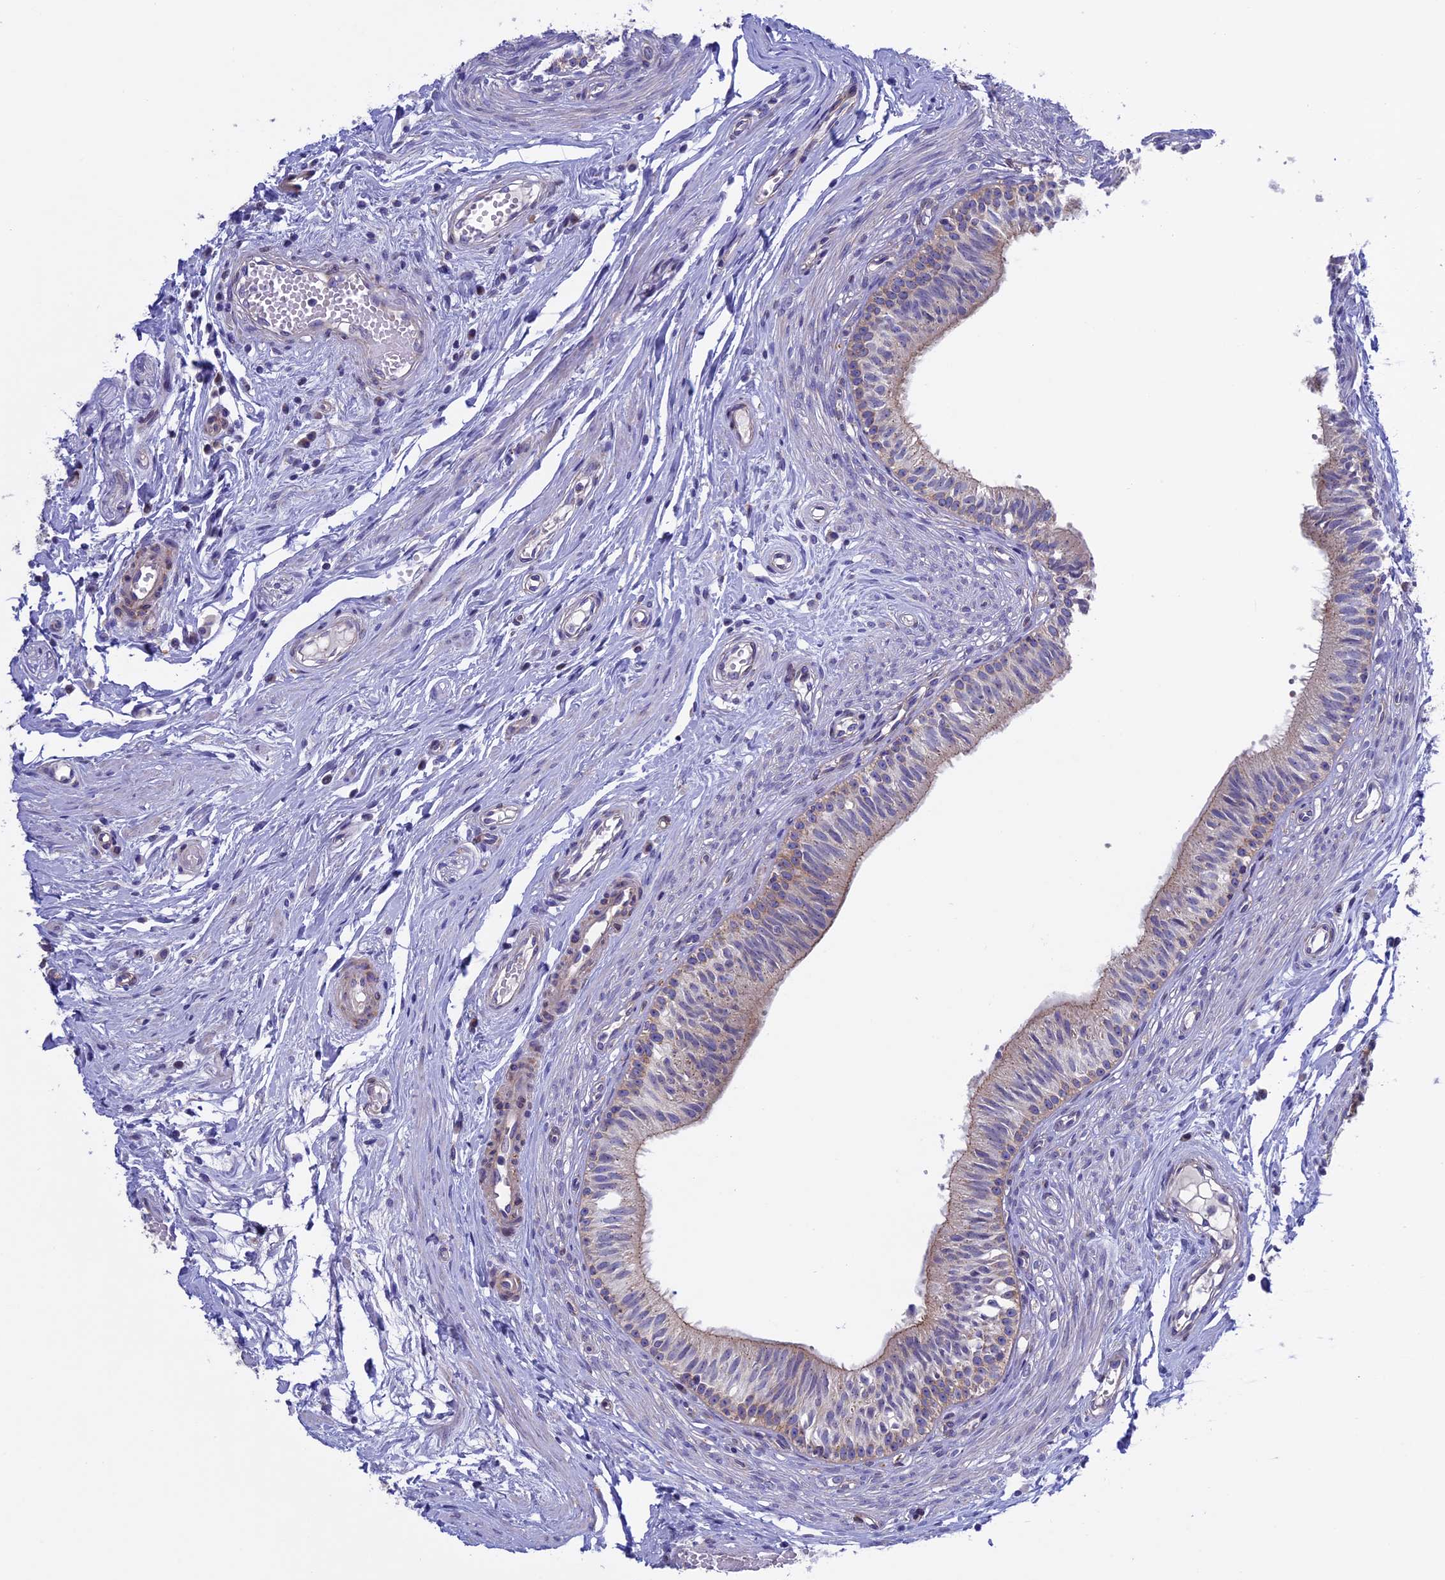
{"staining": {"intensity": "weak", "quantity": "25%-75%", "location": "cytoplasmic/membranous"}, "tissue": "epididymis", "cell_type": "Glandular cells", "image_type": "normal", "snomed": [{"axis": "morphology", "description": "Normal tissue, NOS"}, {"axis": "topography", "description": "Epididymis, spermatic cord, NOS"}], "caption": "A histopathology image showing weak cytoplasmic/membranous staining in approximately 25%-75% of glandular cells in benign epididymis, as visualized by brown immunohistochemical staining.", "gene": "ETFDH", "patient": {"sex": "male", "age": 22}}